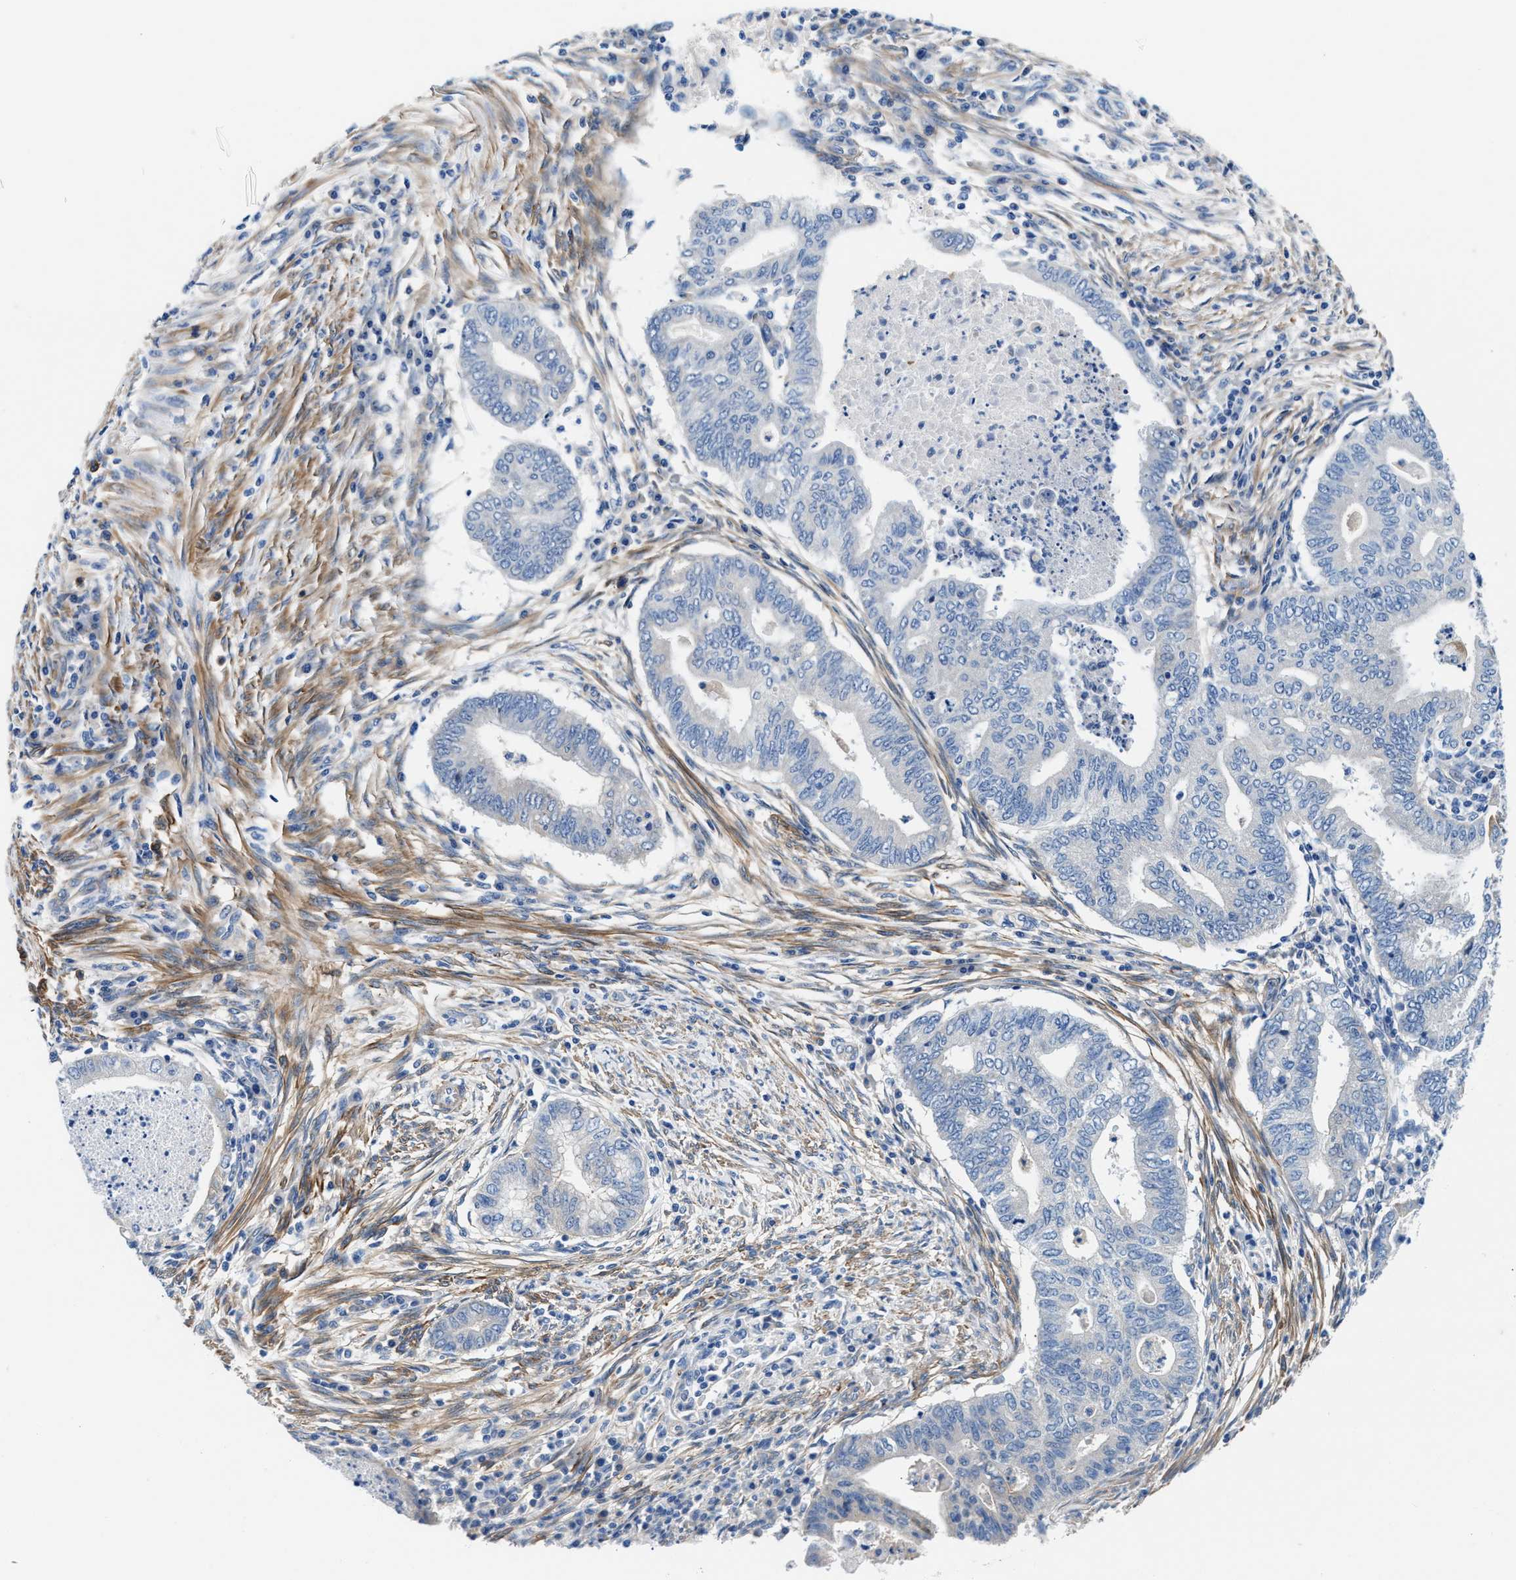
{"staining": {"intensity": "negative", "quantity": "none", "location": "none"}, "tissue": "endometrial cancer", "cell_type": "Tumor cells", "image_type": "cancer", "snomed": [{"axis": "morphology", "description": "Polyp, NOS"}, {"axis": "morphology", "description": "Adenocarcinoma, NOS"}, {"axis": "morphology", "description": "Adenoma, NOS"}, {"axis": "topography", "description": "Endometrium"}], "caption": "An immunohistochemistry (IHC) micrograph of endometrial cancer is shown. There is no staining in tumor cells of endometrial cancer.", "gene": "PARG", "patient": {"sex": "female", "age": 79}}